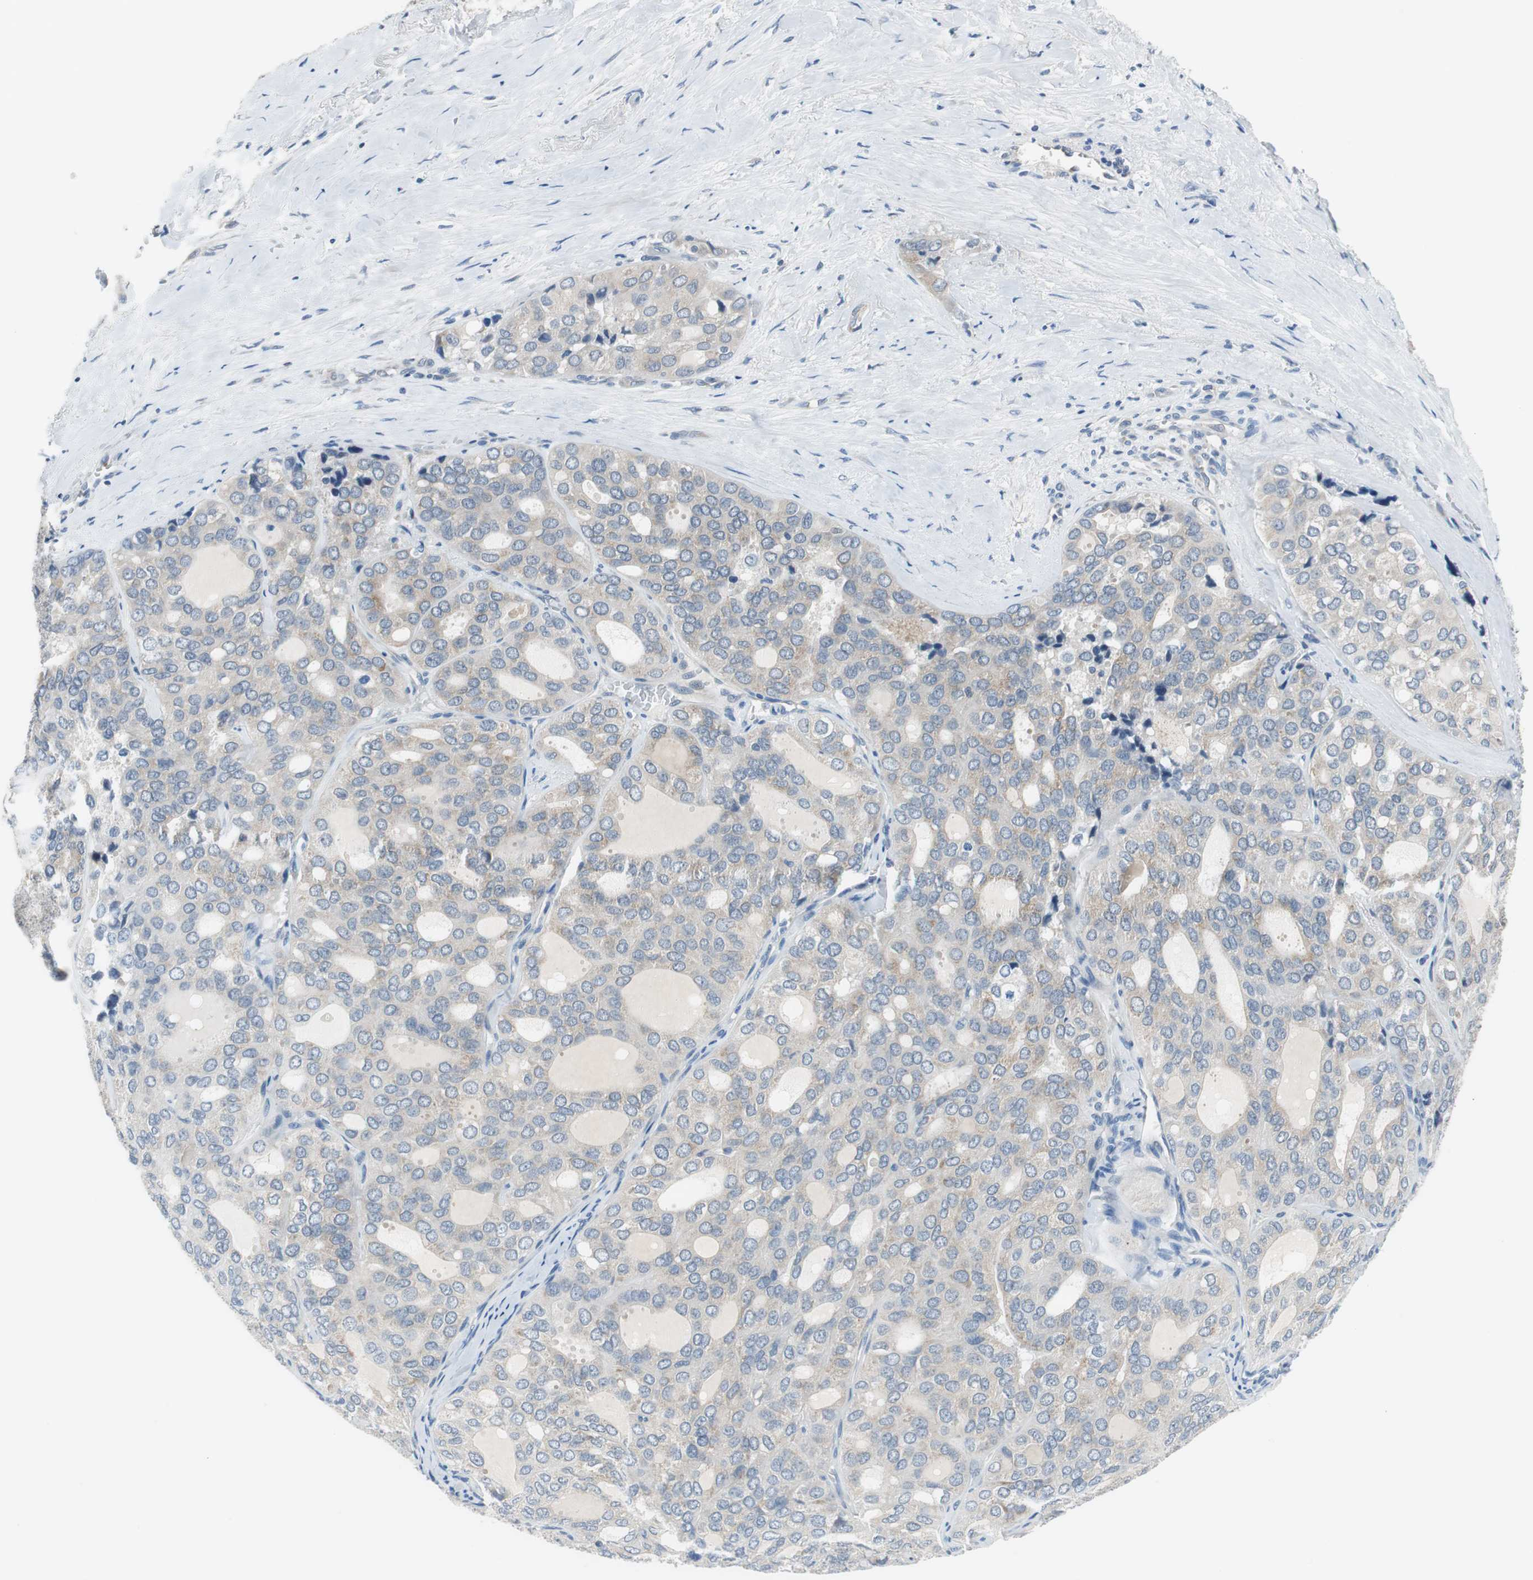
{"staining": {"intensity": "weak", "quantity": ">75%", "location": "cytoplasmic/membranous"}, "tissue": "thyroid cancer", "cell_type": "Tumor cells", "image_type": "cancer", "snomed": [{"axis": "morphology", "description": "Follicular adenoma carcinoma, NOS"}, {"axis": "topography", "description": "Thyroid gland"}], "caption": "Thyroid cancer stained with a brown dye demonstrates weak cytoplasmic/membranous positive staining in about >75% of tumor cells.", "gene": "PLAA", "patient": {"sex": "male", "age": 75}}